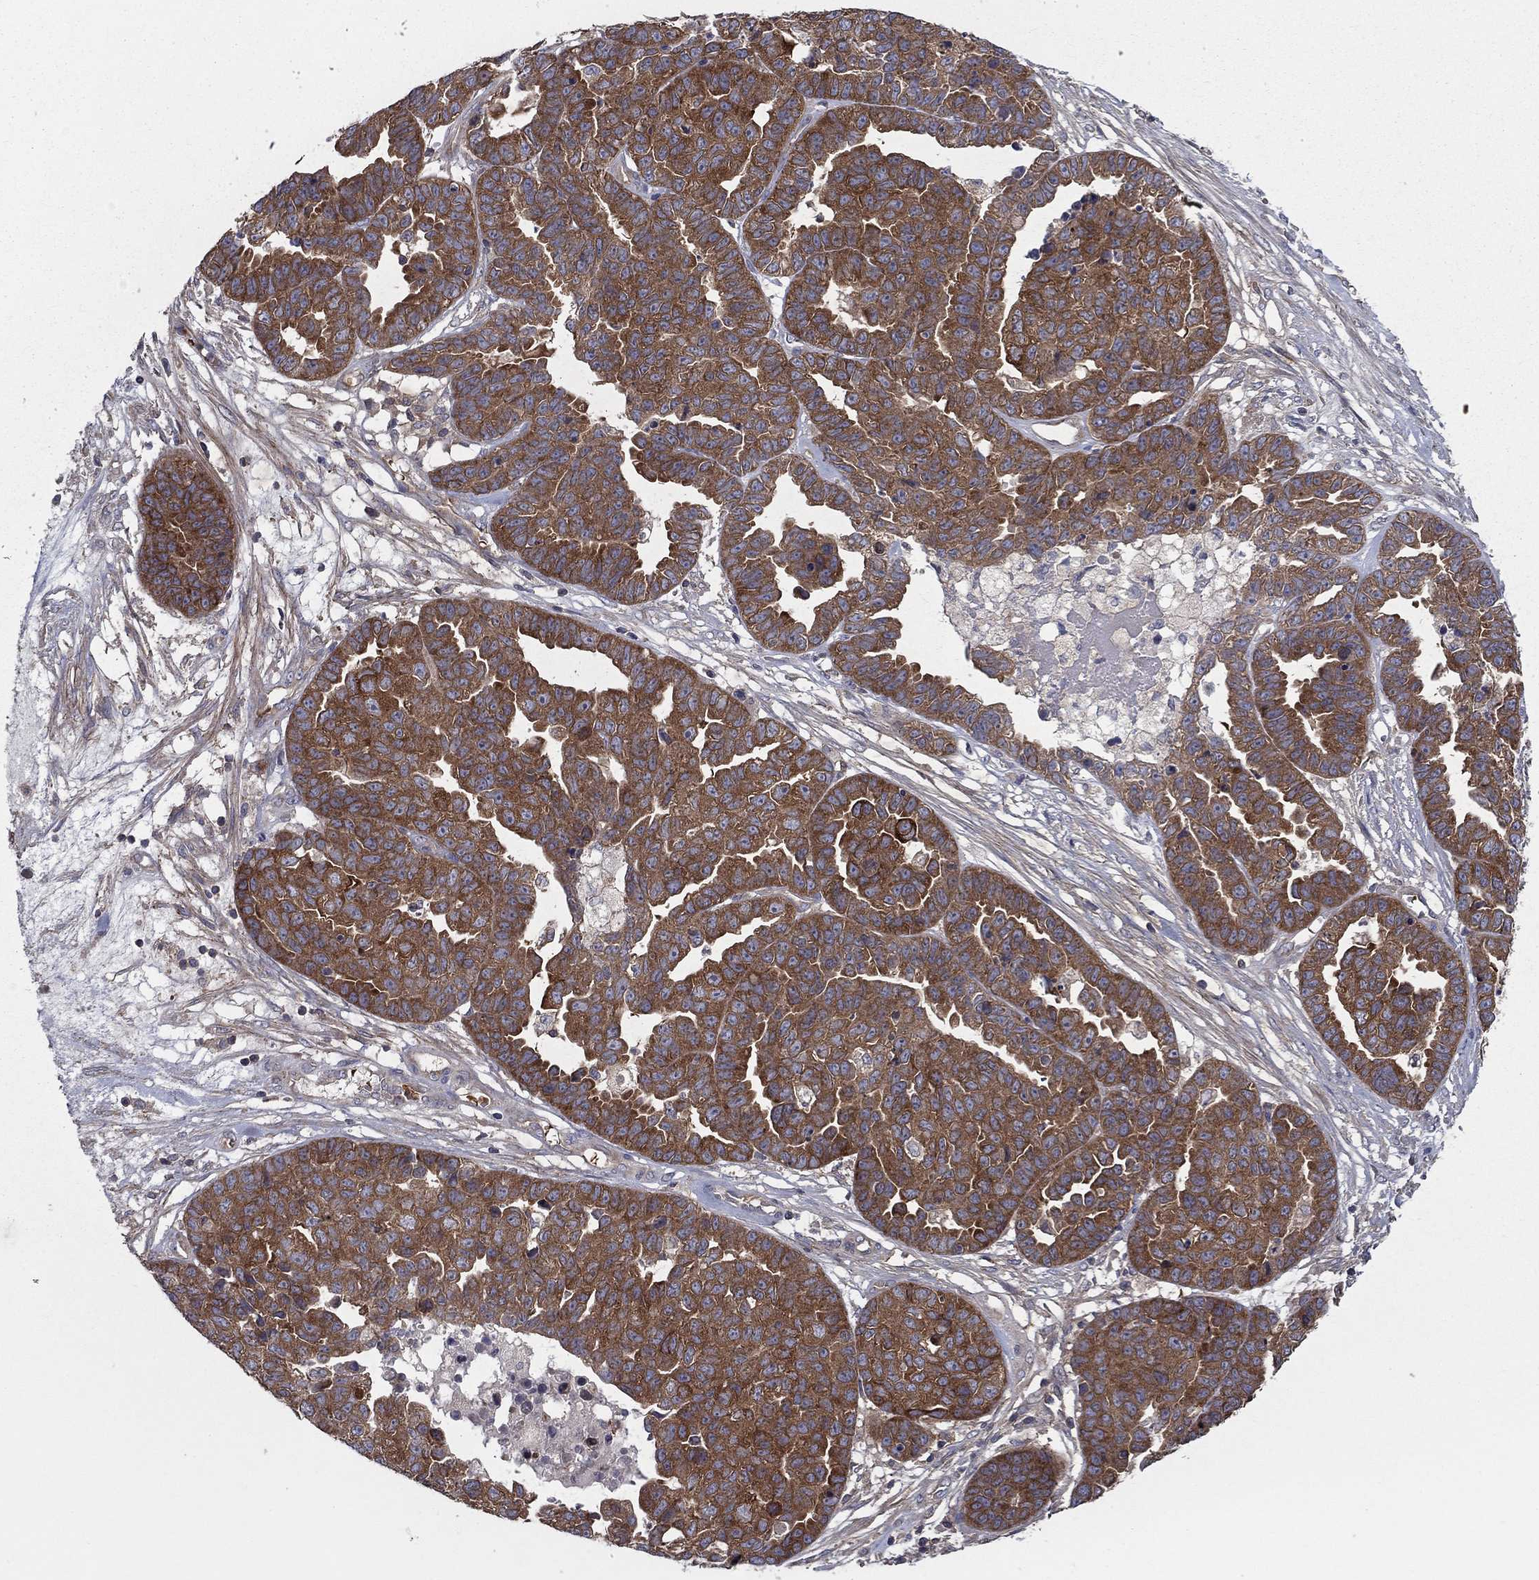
{"staining": {"intensity": "strong", "quantity": ">75%", "location": "cytoplasmic/membranous"}, "tissue": "ovarian cancer", "cell_type": "Tumor cells", "image_type": "cancer", "snomed": [{"axis": "morphology", "description": "Cystadenocarcinoma, serous, NOS"}, {"axis": "topography", "description": "Ovary"}], "caption": "This image exhibits ovarian cancer (serous cystadenocarcinoma) stained with IHC to label a protein in brown. The cytoplasmic/membranous of tumor cells show strong positivity for the protein. Nuclei are counter-stained blue.", "gene": "RNF123", "patient": {"sex": "female", "age": 87}}